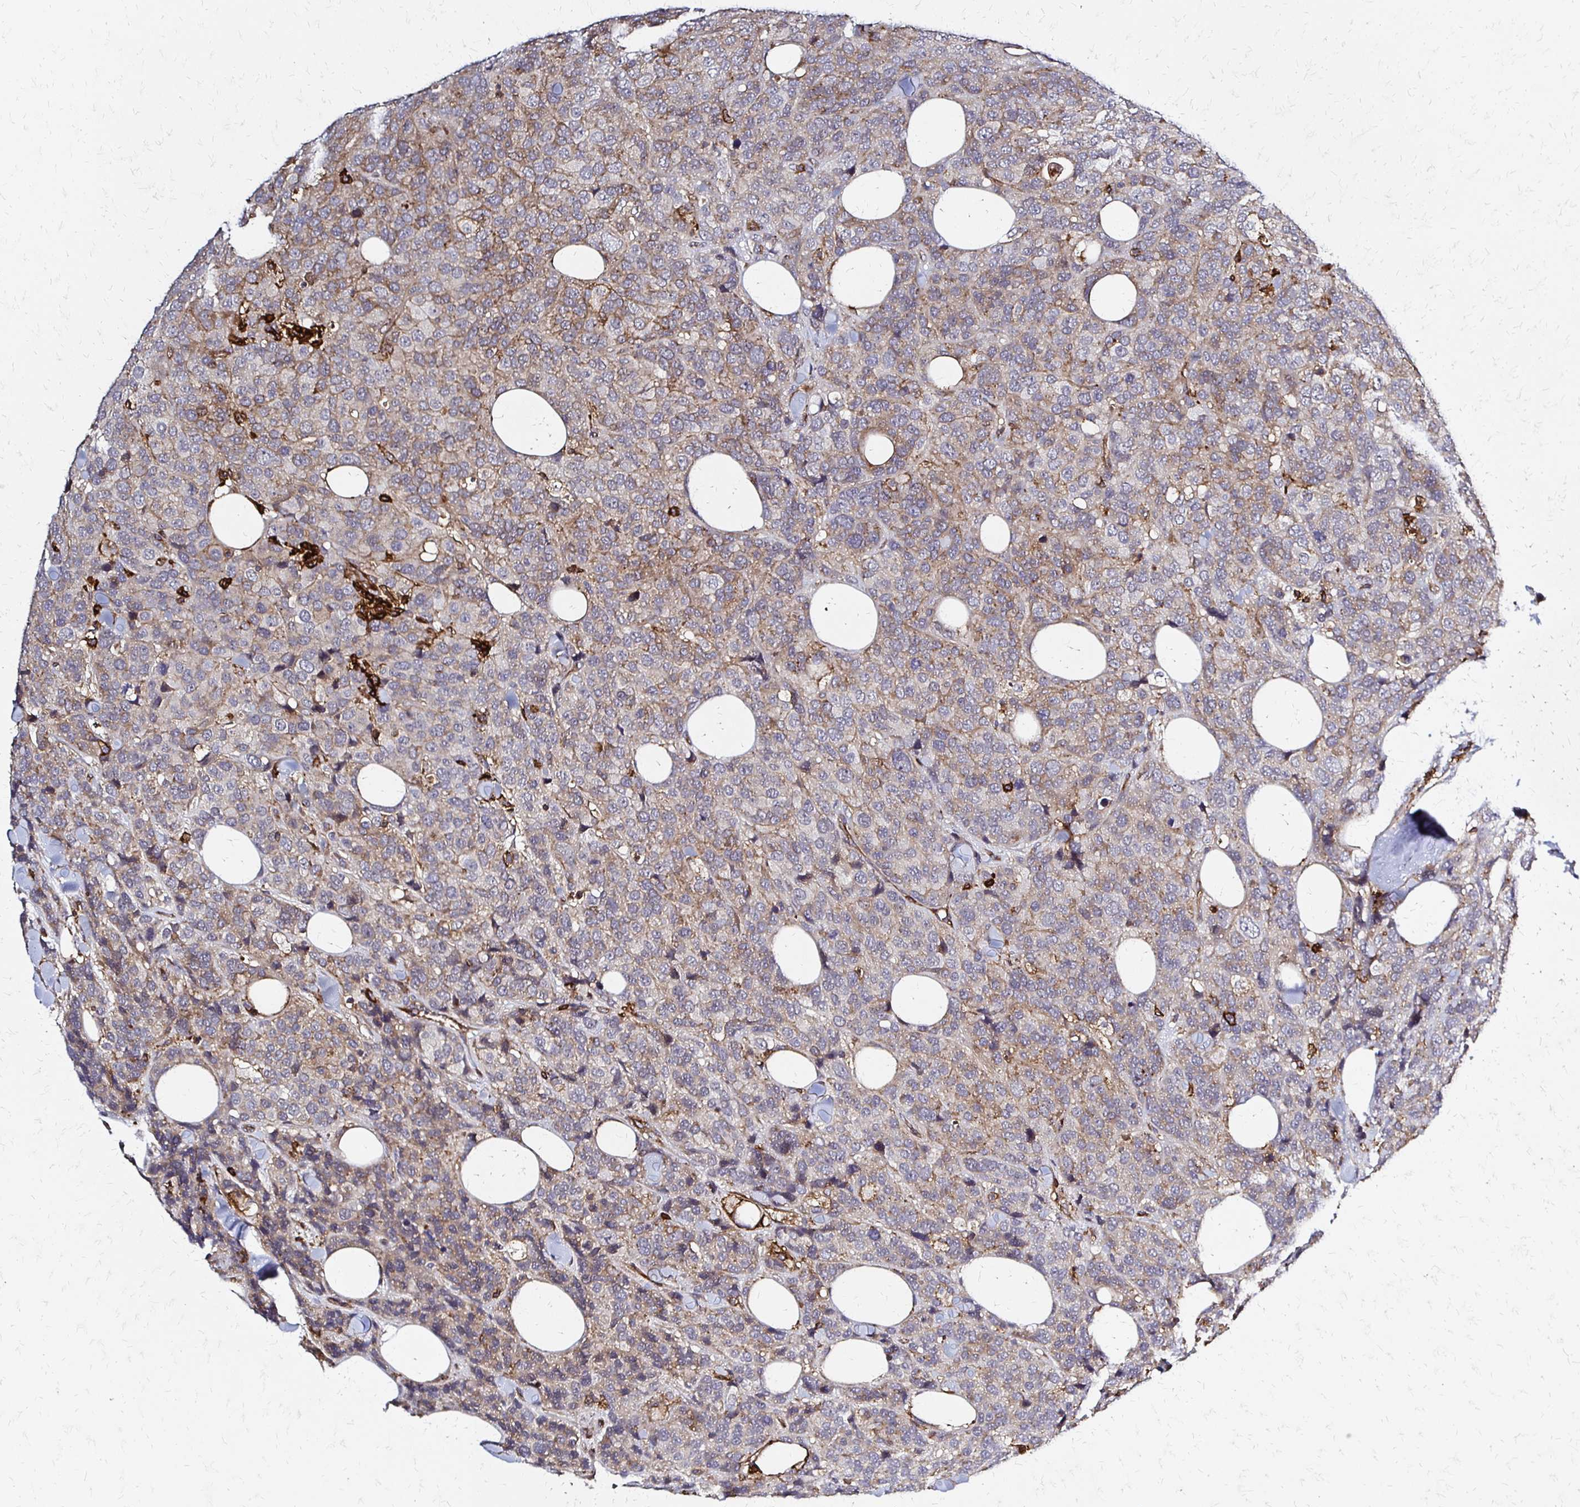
{"staining": {"intensity": "moderate", "quantity": "25%-75%", "location": "cytoplasmic/membranous"}, "tissue": "breast cancer", "cell_type": "Tumor cells", "image_type": "cancer", "snomed": [{"axis": "morphology", "description": "Lobular carcinoma"}, {"axis": "topography", "description": "Breast"}], "caption": "IHC micrograph of breast lobular carcinoma stained for a protein (brown), which reveals medium levels of moderate cytoplasmic/membranous expression in about 25%-75% of tumor cells.", "gene": "SLC9A9", "patient": {"sex": "female", "age": 59}}